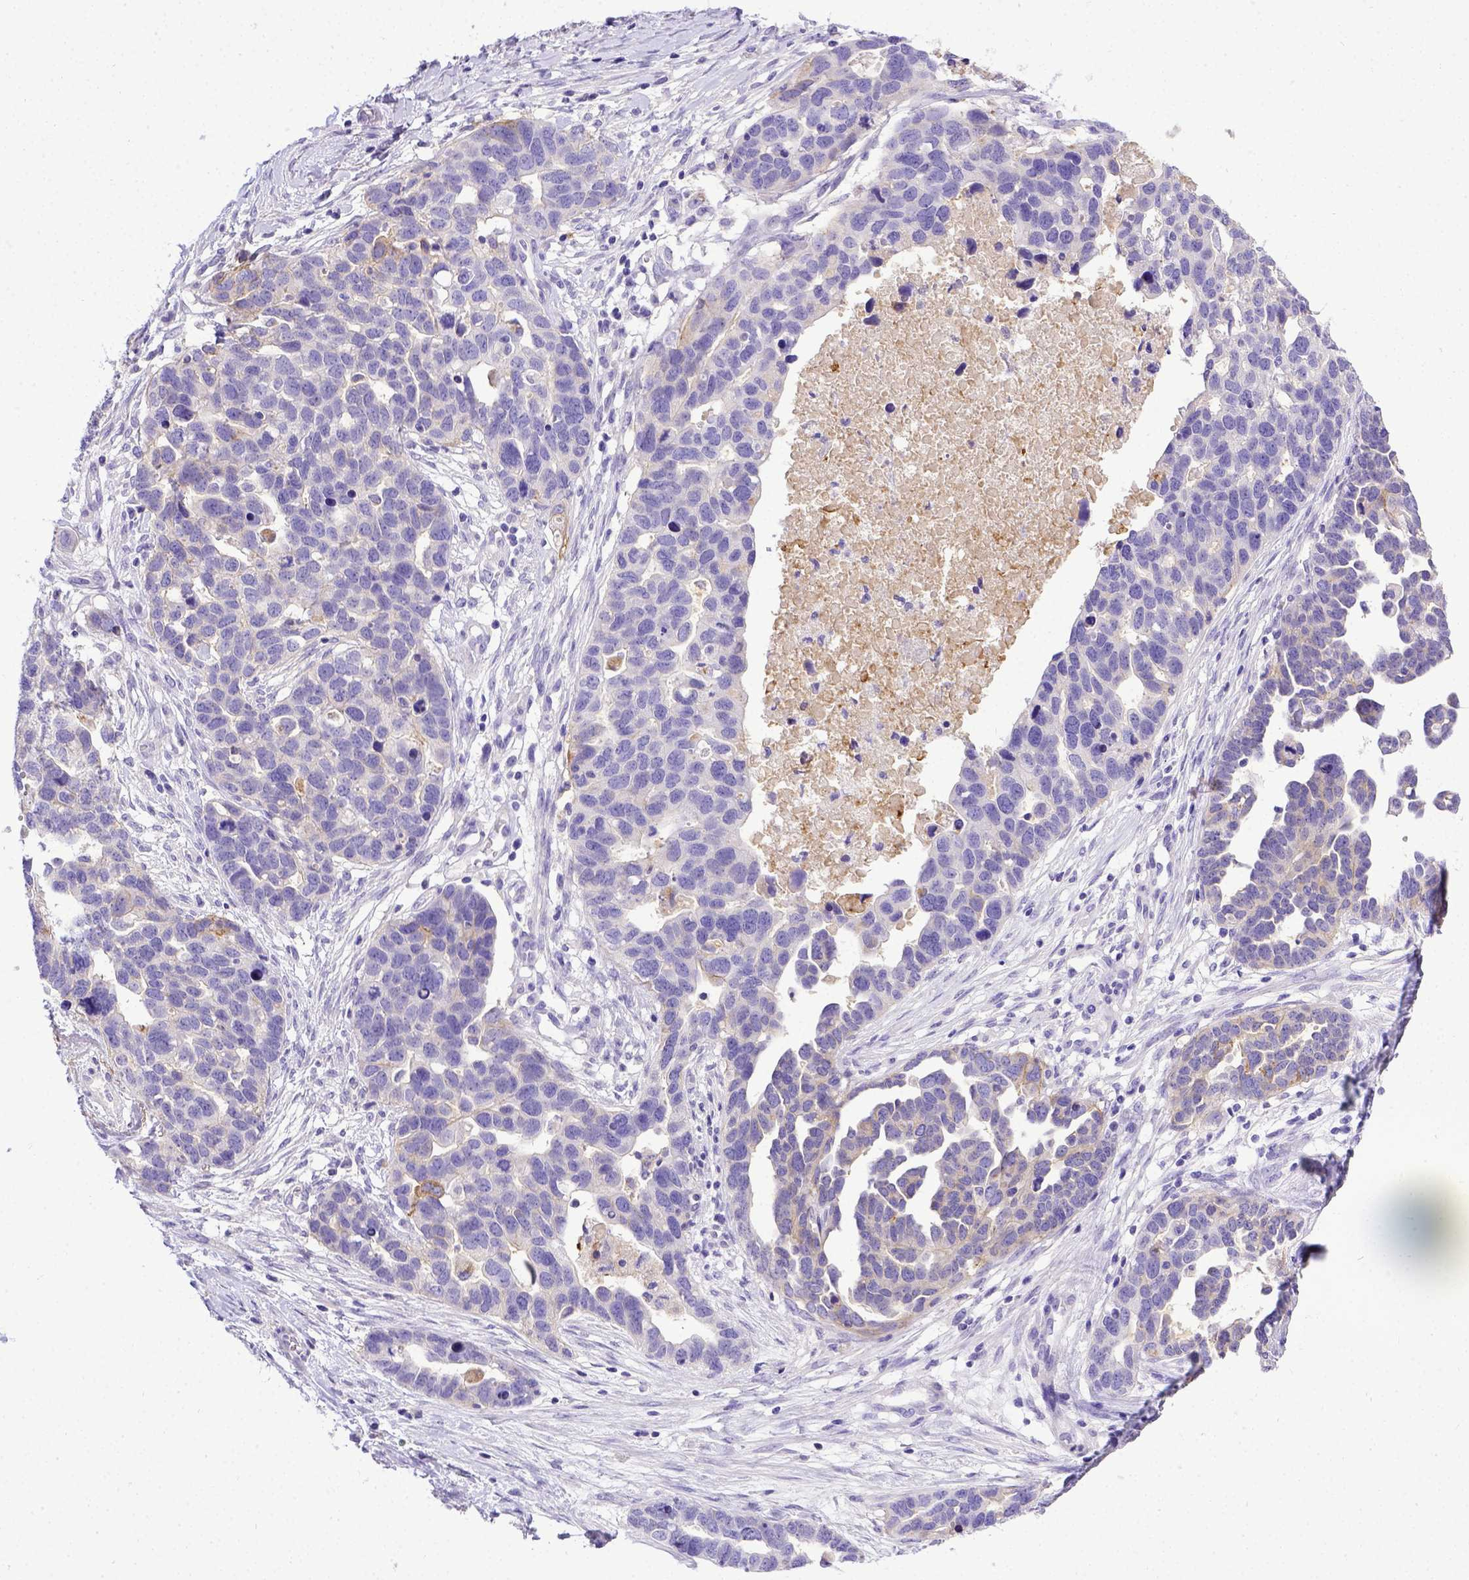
{"staining": {"intensity": "negative", "quantity": "none", "location": "none"}, "tissue": "ovarian cancer", "cell_type": "Tumor cells", "image_type": "cancer", "snomed": [{"axis": "morphology", "description": "Cystadenocarcinoma, serous, NOS"}, {"axis": "topography", "description": "Ovary"}], "caption": "An image of human ovarian serous cystadenocarcinoma is negative for staining in tumor cells.", "gene": "BTN1A1", "patient": {"sex": "female", "age": 54}}